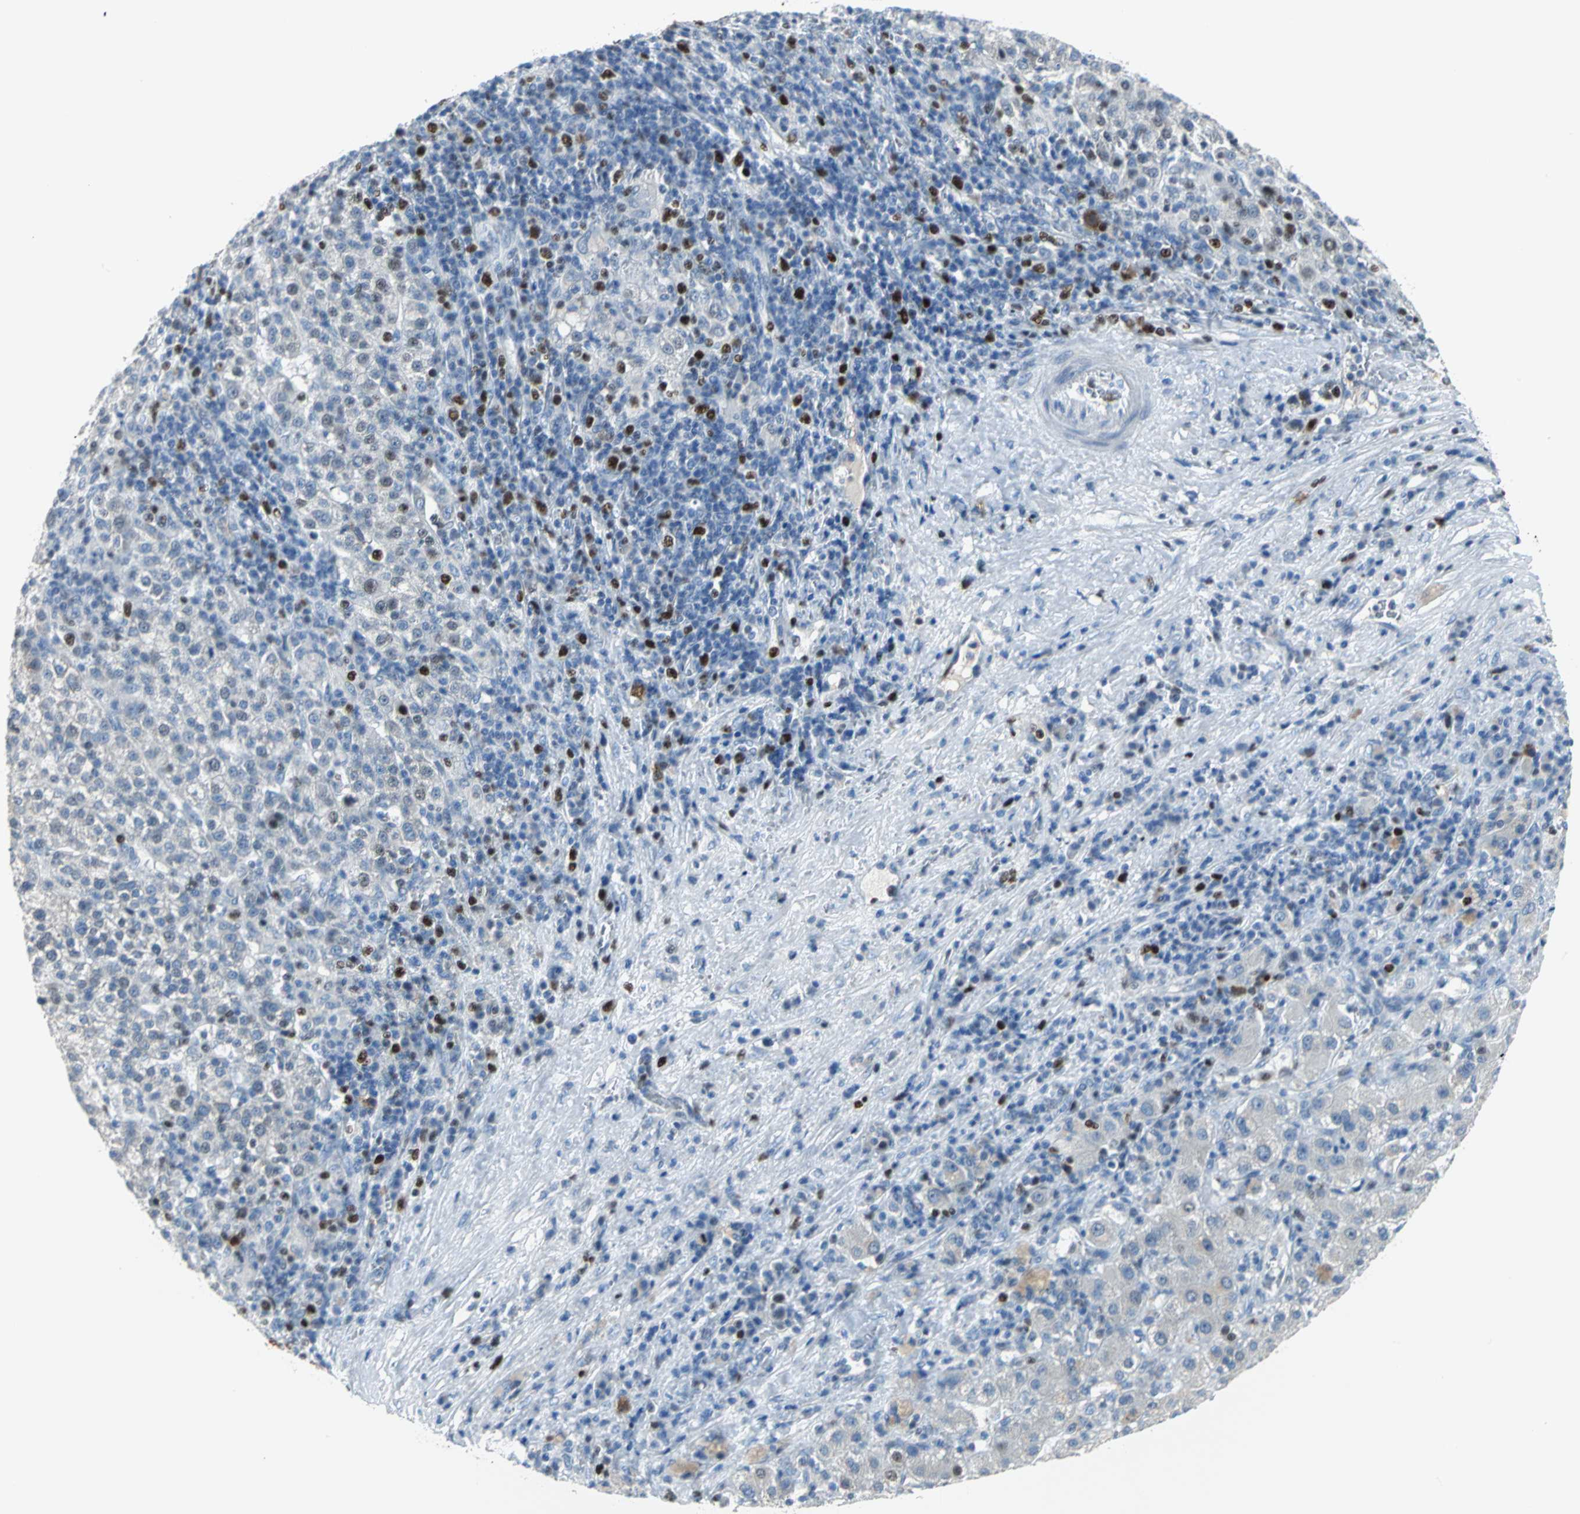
{"staining": {"intensity": "strong", "quantity": "<25%", "location": "cytoplasmic/membranous,nuclear"}, "tissue": "liver cancer", "cell_type": "Tumor cells", "image_type": "cancer", "snomed": [{"axis": "morphology", "description": "Carcinoma, Hepatocellular, NOS"}, {"axis": "topography", "description": "Liver"}], "caption": "Protein staining displays strong cytoplasmic/membranous and nuclear expression in approximately <25% of tumor cells in hepatocellular carcinoma (liver). (brown staining indicates protein expression, while blue staining denotes nuclei).", "gene": "MCM4", "patient": {"sex": "female", "age": 58}}